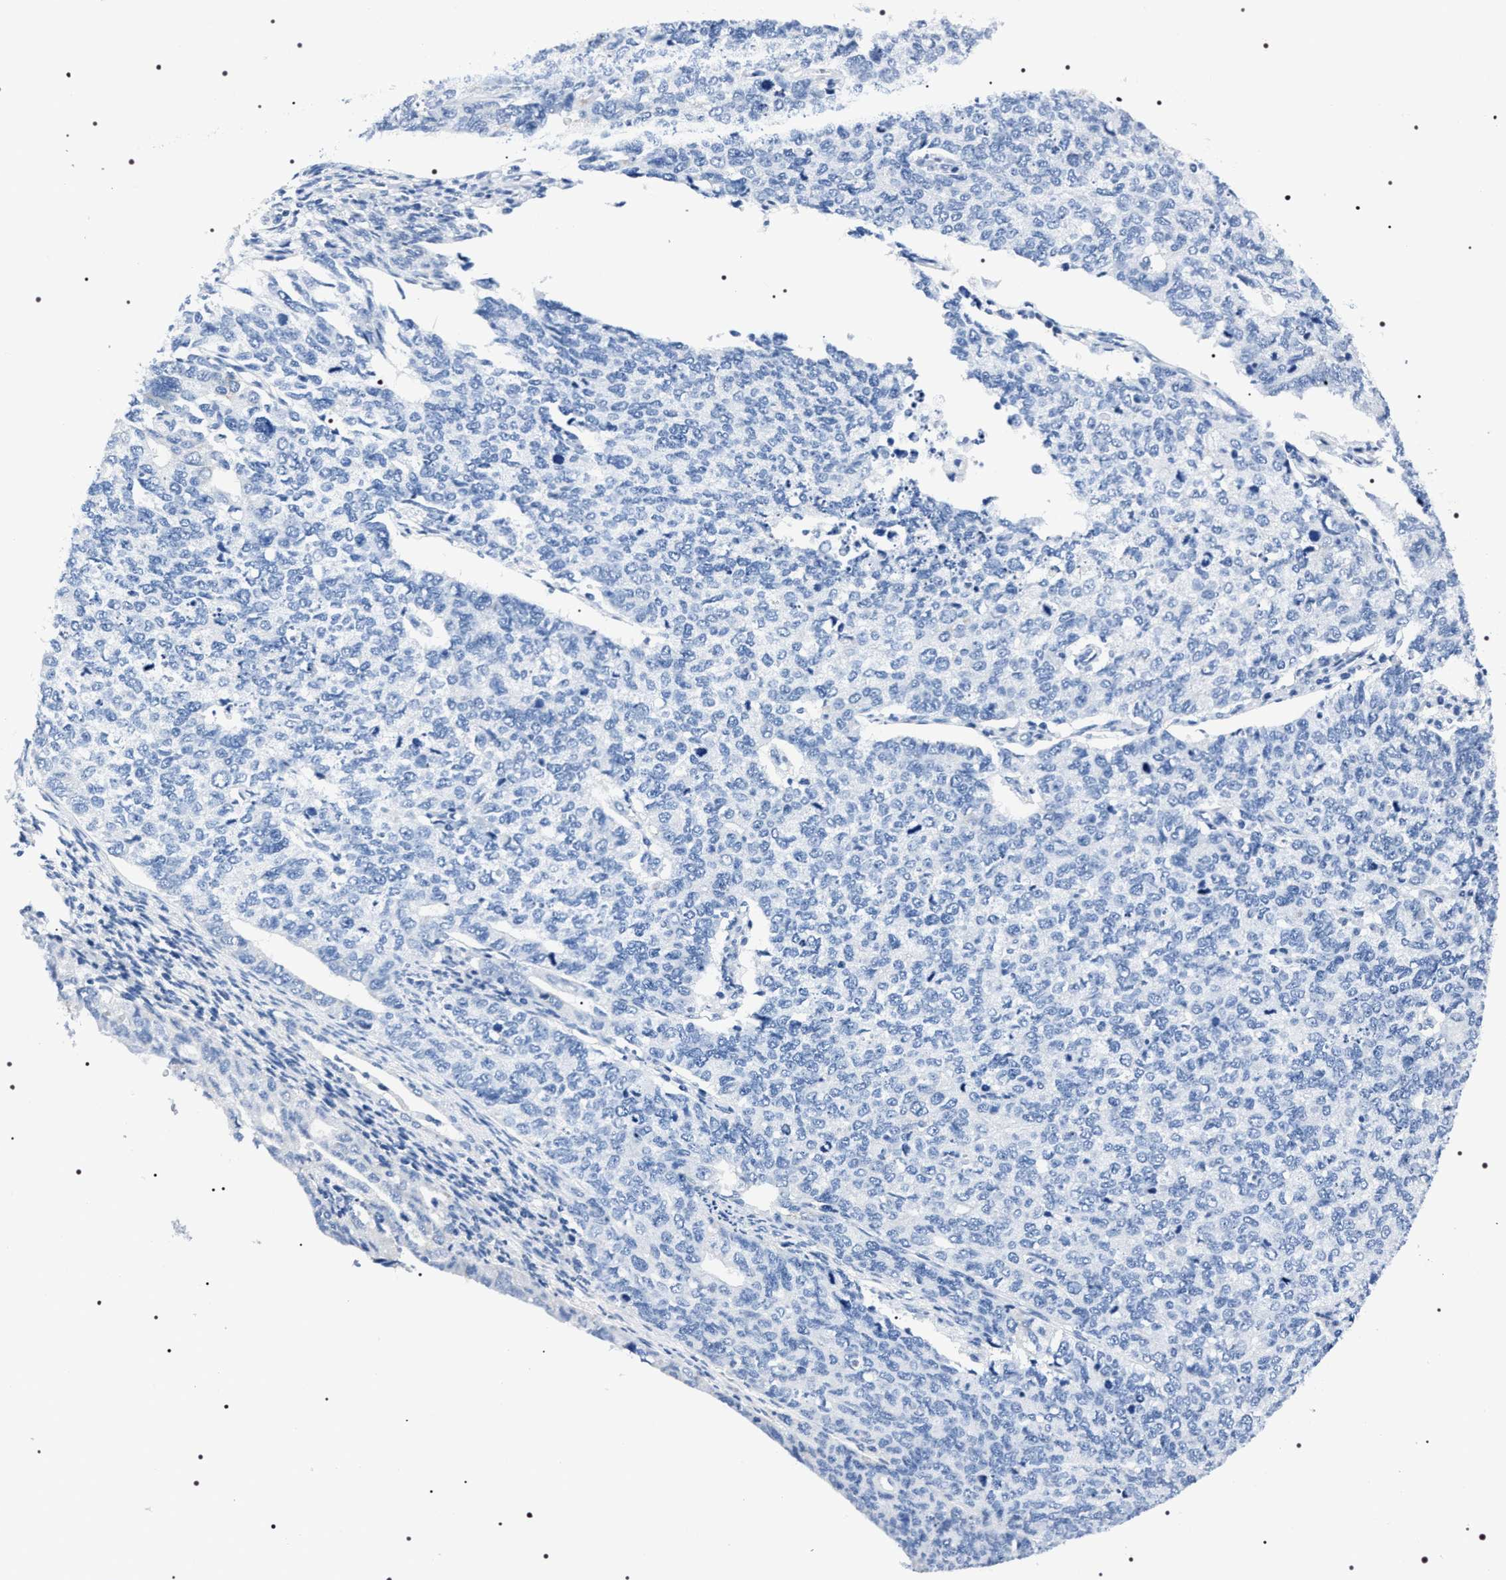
{"staining": {"intensity": "negative", "quantity": "none", "location": "none"}, "tissue": "cervical cancer", "cell_type": "Tumor cells", "image_type": "cancer", "snomed": [{"axis": "morphology", "description": "Squamous cell carcinoma, NOS"}, {"axis": "topography", "description": "Cervix"}], "caption": "Image shows no significant protein positivity in tumor cells of cervical cancer.", "gene": "ADH4", "patient": {"sex": "female", "age": 63}}